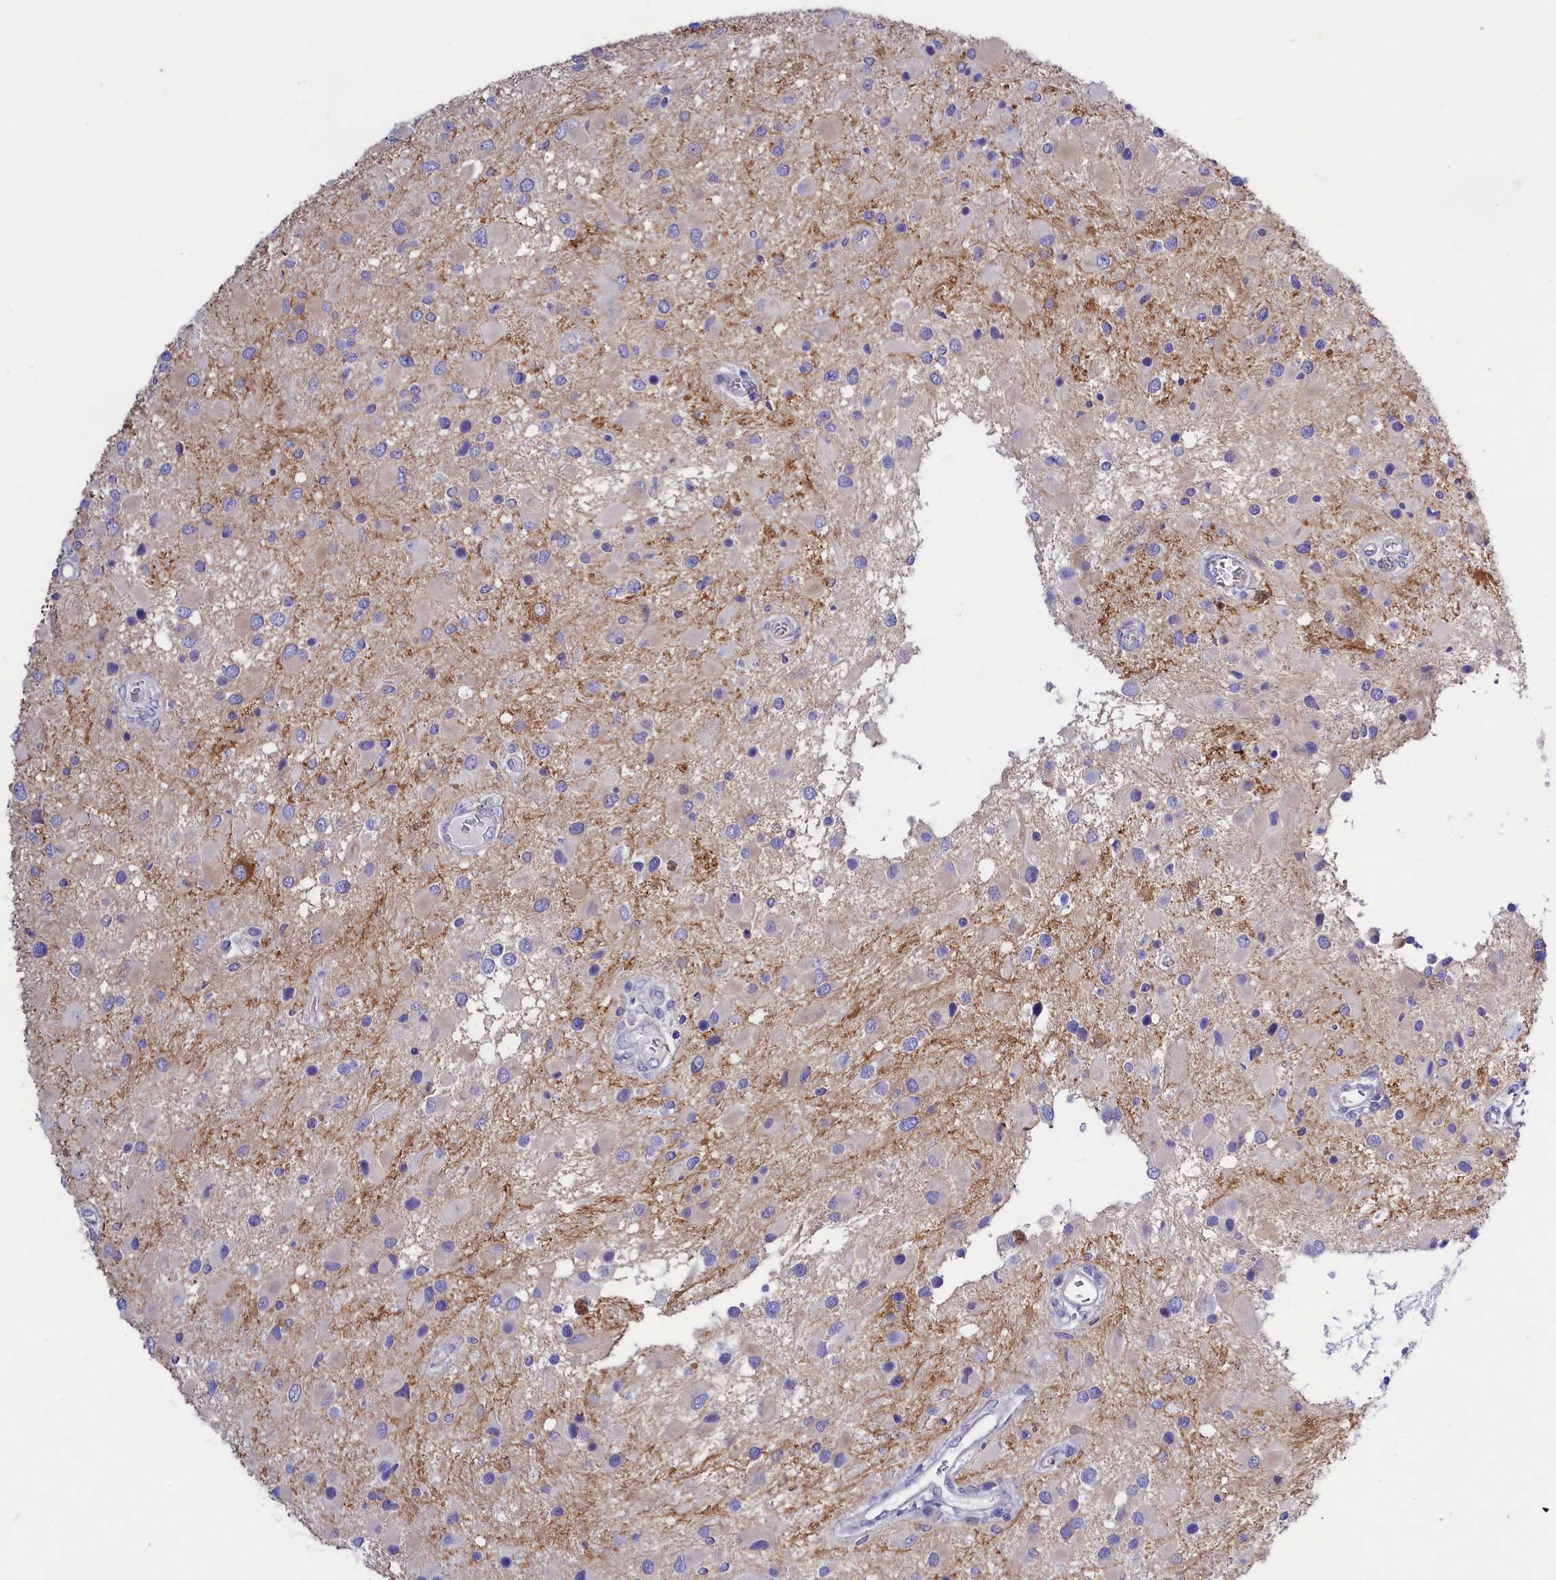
{"staining": {"intensity": "negative", "quantity": "none", "location": "none"}, "tissue": "glioma", "cell_type": "Tumor cells", "image_type": "cancer", "snomed": [{"axis": "morphology", "description": "Glioma, malignant, High grade"}, {"axis": "topography", "description": "Brain"}], "caption": "Immunohistochemistry (IHC) micrograph of human glioma stained for a protein (brown), which shows no positivity in tumor cells. (IHC, brightfield microscopy, high magnification).", "gene": "PPP1R13L", "patient": {"sex": "male", "age": 53}}